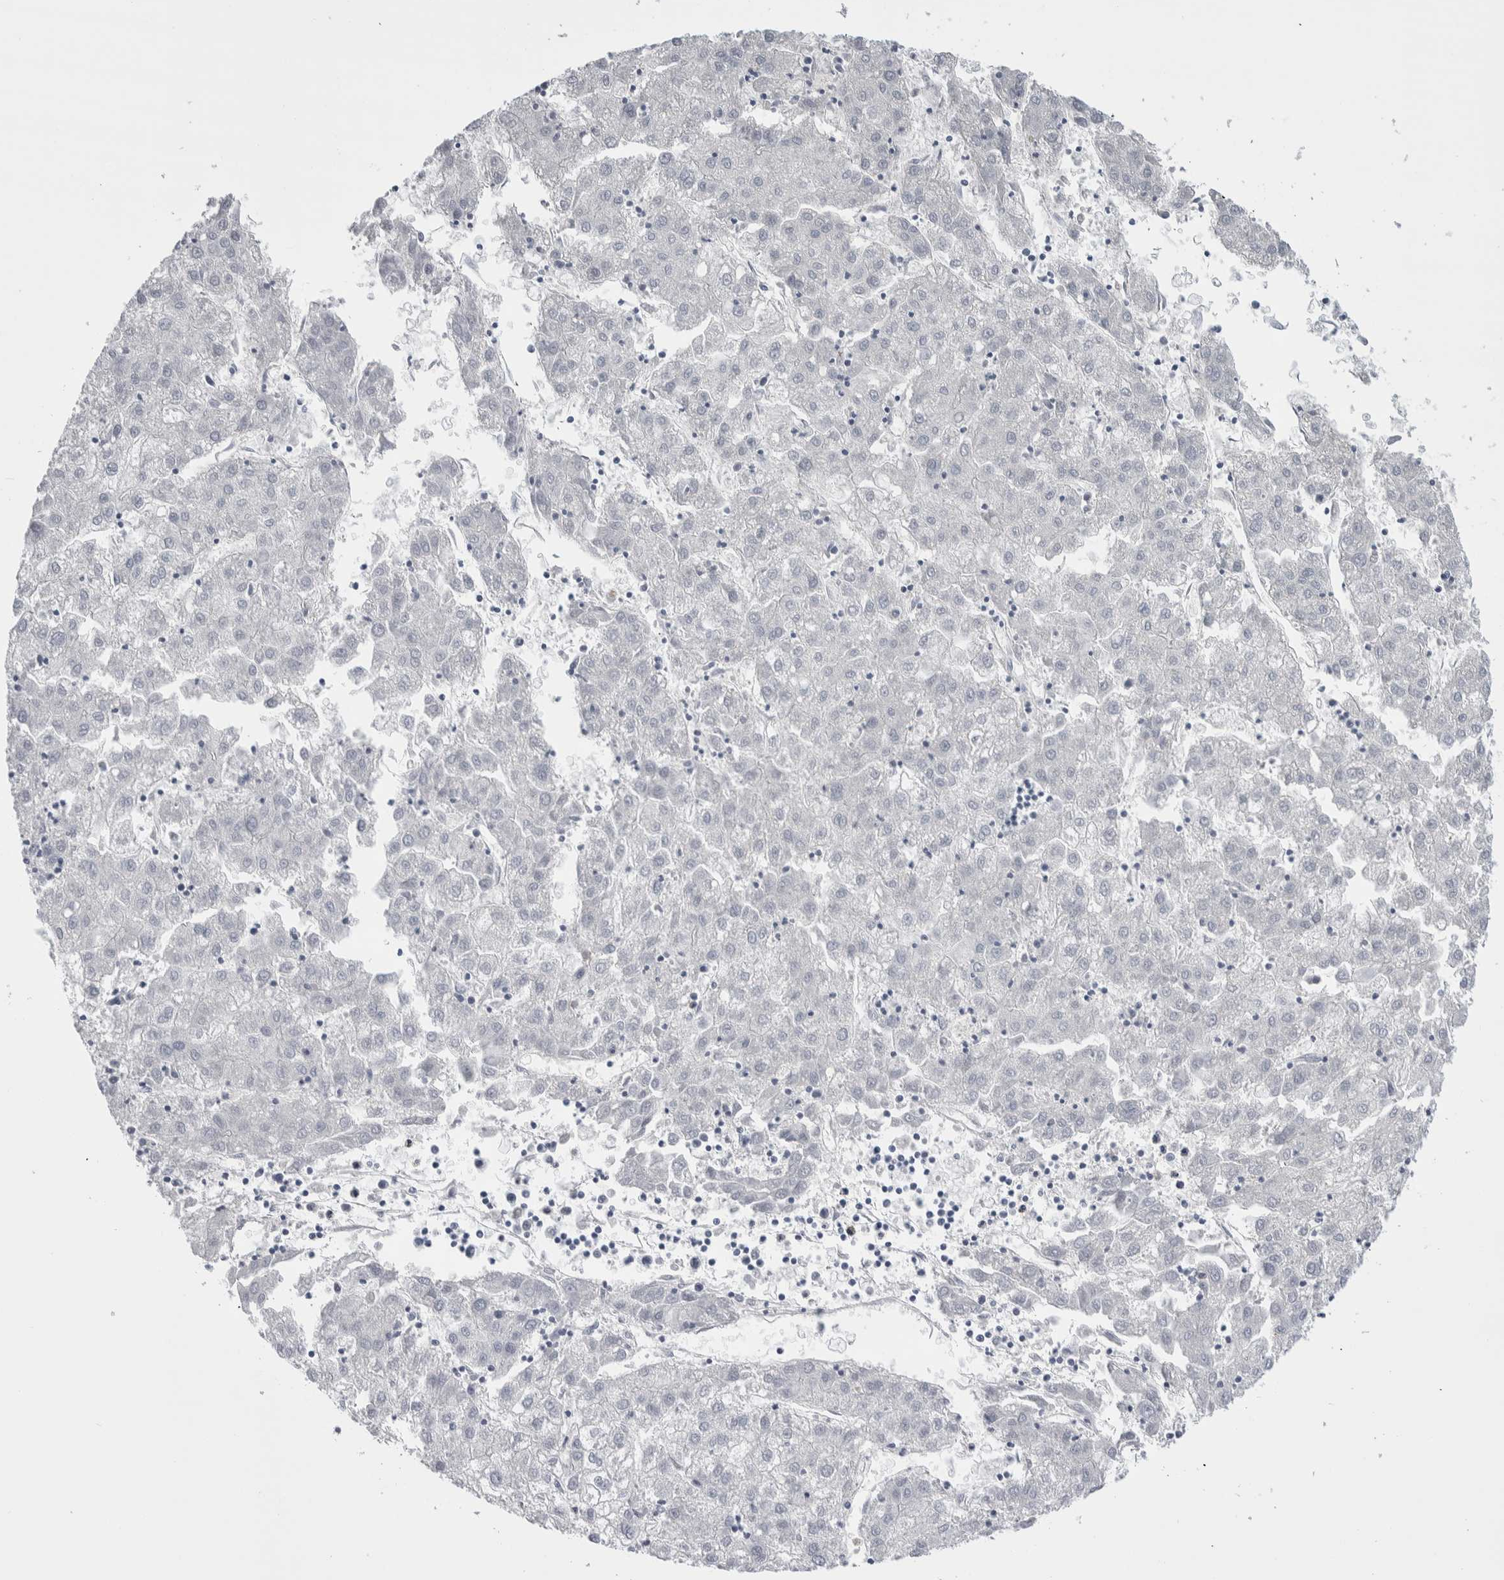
{"staining": {"intensity": "negative", "quantity": "none", "location": "none"}, "tissue": "liver cancer", "cell_type": "Tumor cells", "image_type": "cancer", "snomed": [{"axis": "morphology", "description": "Carcinoma, Hepatocellular, NOS"}, {"axis": "topography", "description": "Liver"}], "caption": "Histopathology image shows no significant protein positivity in tumor cells of liver cancer (hepatocellular carcinoma).", "gene": "LURAP1L", "patient": {"sex": "male", "age": 72}}